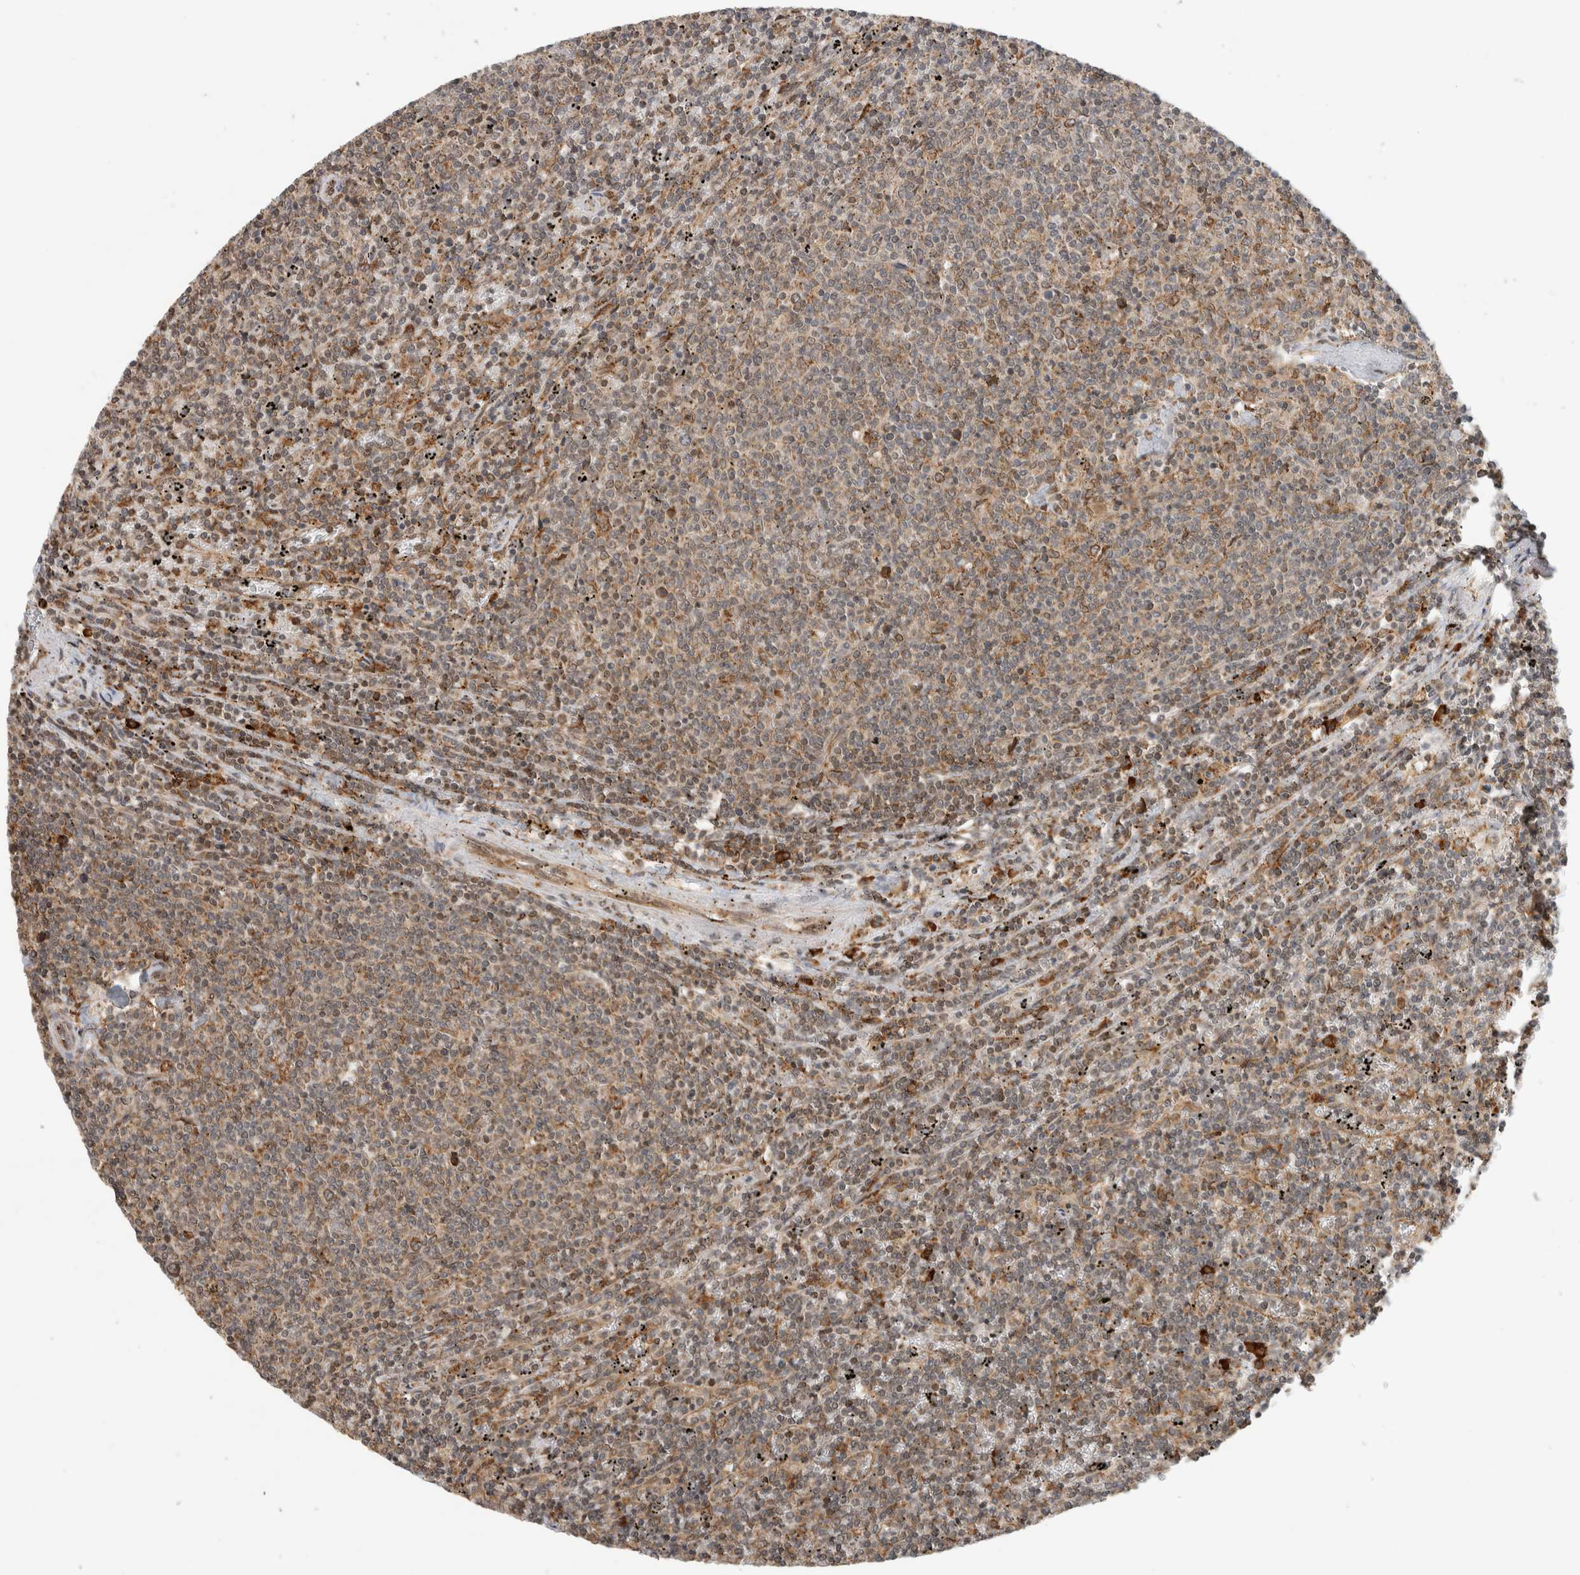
{"staining": {"intensity": "moderate", "quantity": "<25%", "location": "cytoplasmic/membranous"}, "tissue": "lymphoma", "cell_type": "Tumor cells", "image_type": "cancer", "snomed": [{"axis": "morphology", "description": "Malignant lymphoma, non-Hodgkin's type, Low grade"}, {"axis": "topography", "description": "Spleen"}], "caption": "IHC photomicrograph of human malignant lymphoma, non-Hodgkin's type (low-grade) stained for a protein (brown), which displays low levels of moderate cytoplasmic/membranous expression in about <25% of tumor cells.", "gene": "MS4A7", "patient": {"sex": "female", "age": 50}}